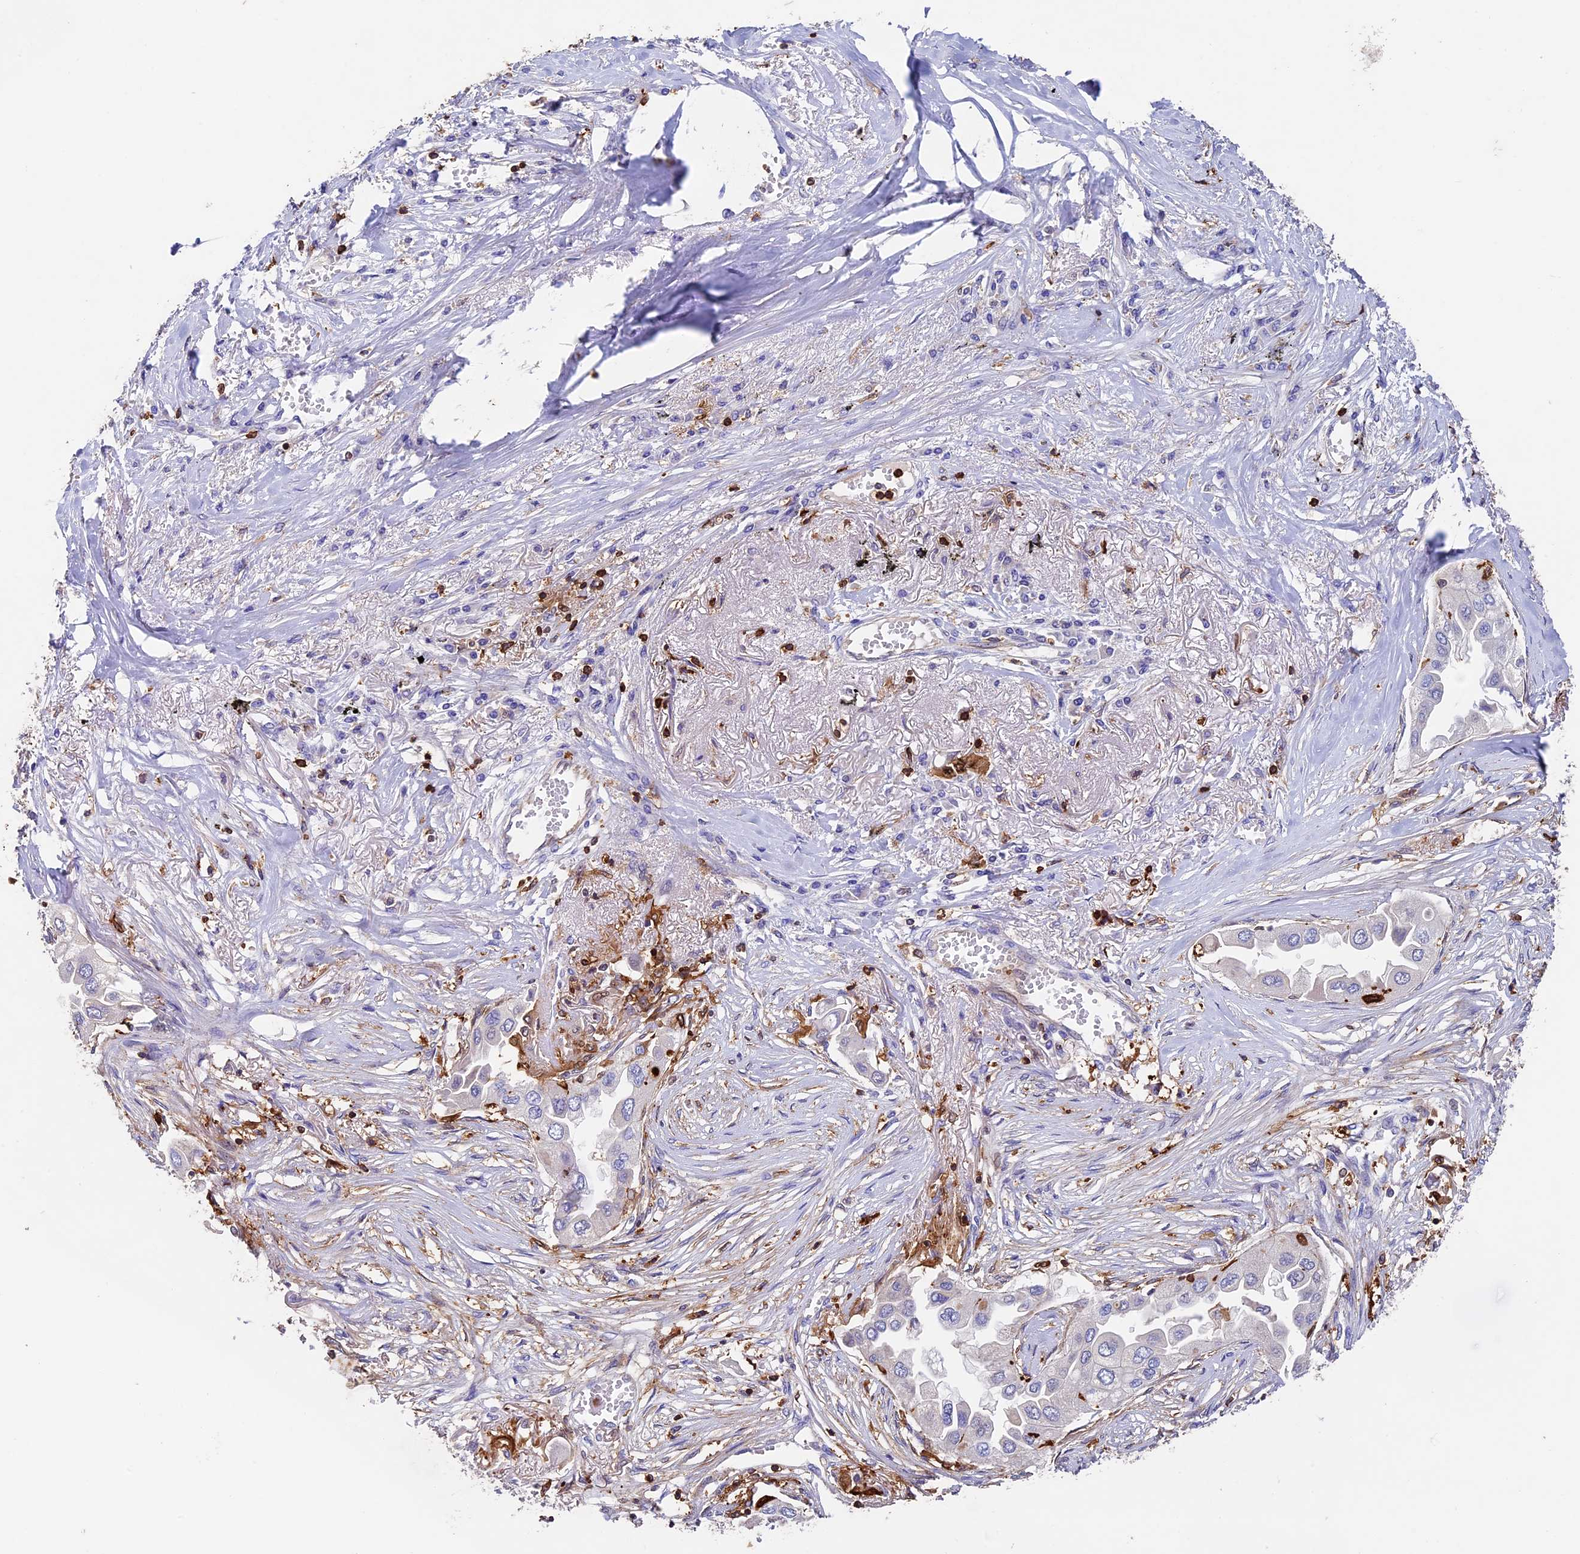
{"staining": {"intensity": "negative", "quantity": "none", "location": "none"}, "tissue": "lung cancer", "cell_type": "Tumor cells", "image_type": "cancer", "snomed": [{"axis": "morphology", "description": "Adenocarcinoma, NOS"}, {"axis": "topography", "description": "Lung"}], "caption": "An immunohistochemistry histopathology image of lung cancer is shown. There is no staining in tumor cells of lung cancer.", "gene": "ADAT1", "patient": {"sex": "female", "age": 76}}